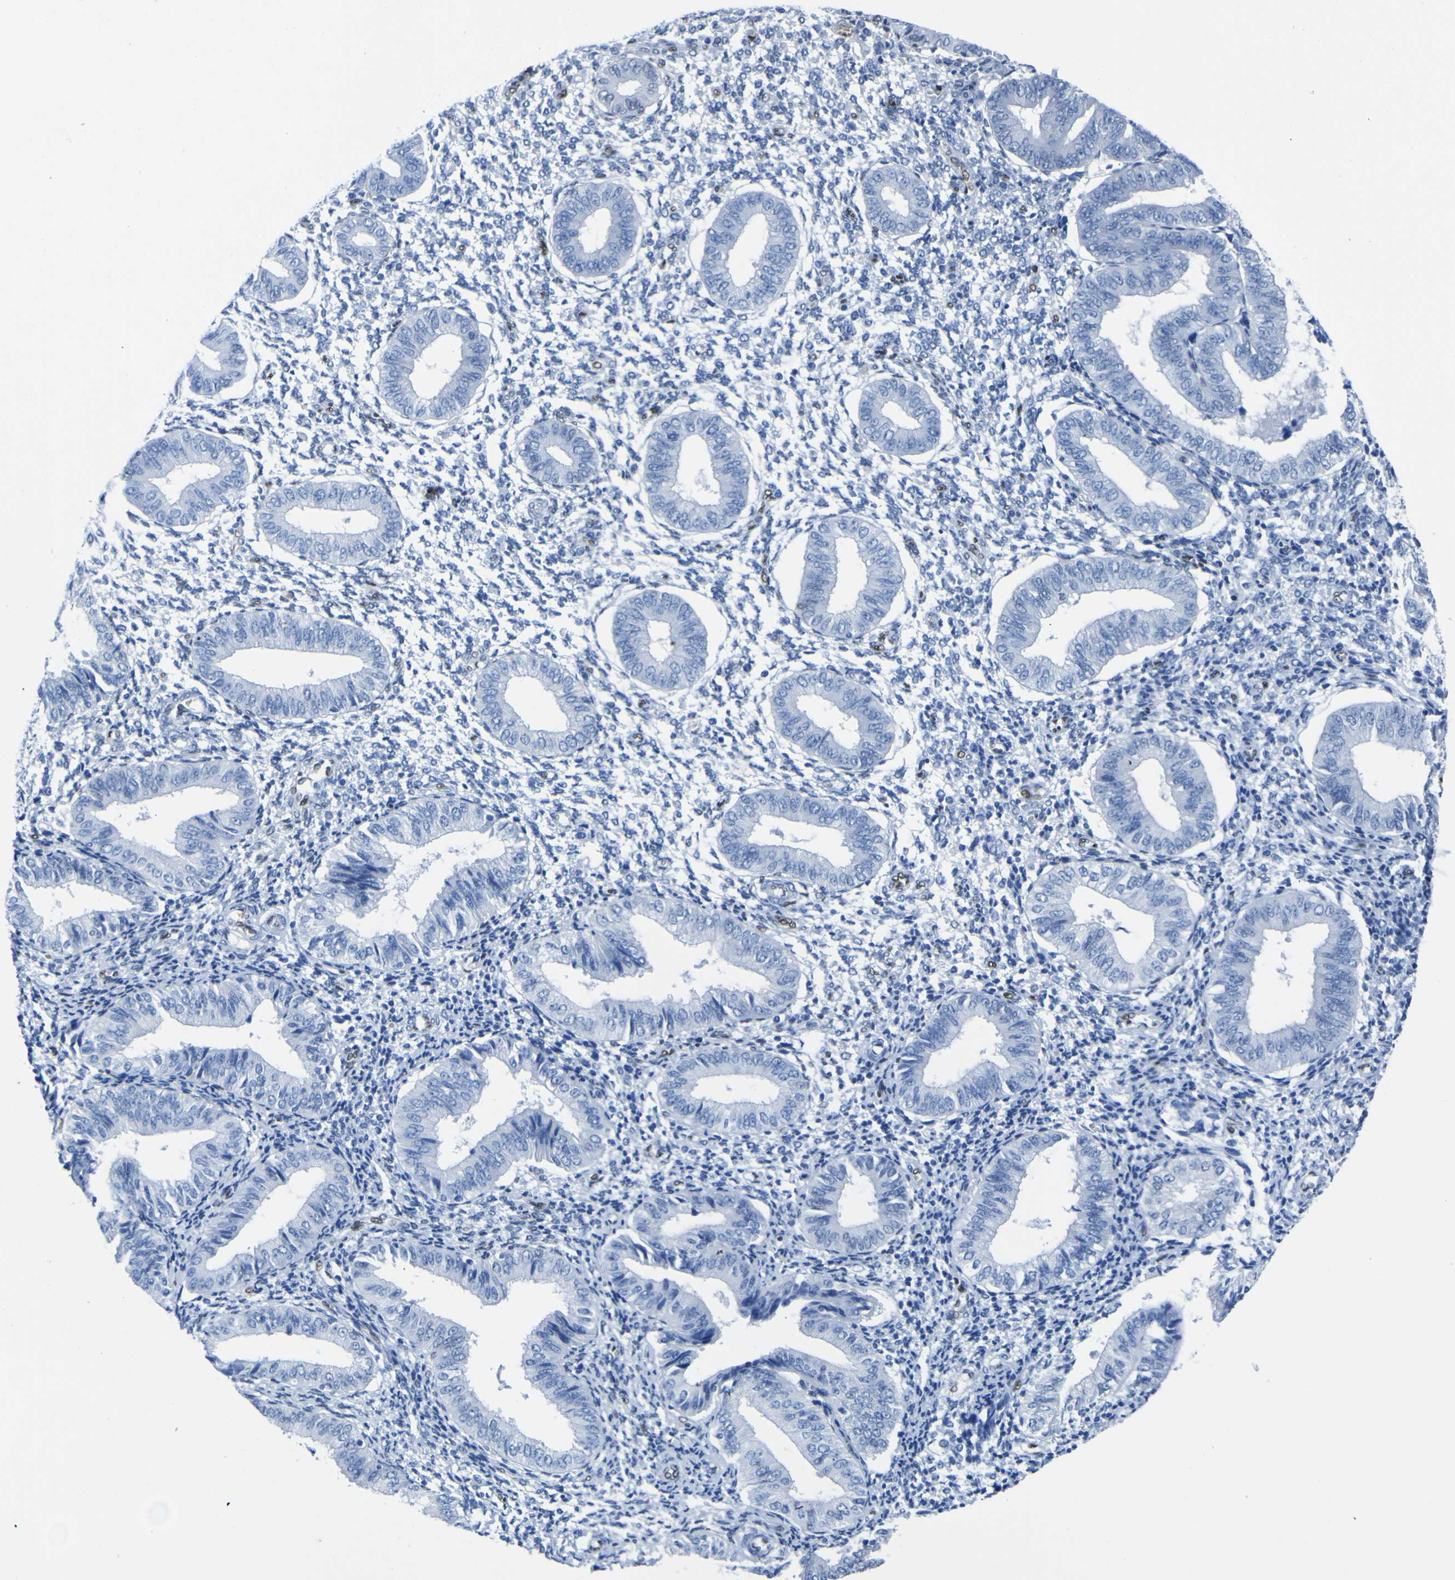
{"staining": {"intensity": "moderate", "quantity": "<25%", "location": "nuclear"}, "tissue": "endometrium", "cell_type": "Cells in endometrial stroma", "image_type": "normal", "snomed": [{"axis": "morphology", "description": "Normal tissue, NOS"}, {"axis": "topography", "description": "Endometrium"}], "caption": "Protein expression analysis of normal endometrium reveals moderate nuclear staining in approximately <25% of cells in endometrial stroma. The staining was performed using DAB (3,3'-diaminobenzidine) to visualize the protein expression in brown, while the nuclei were stained in blue with hematoxylin (Magnification: 20x).", "gene": "DACH1", "patient": {"sex": "female", "age": 50}}